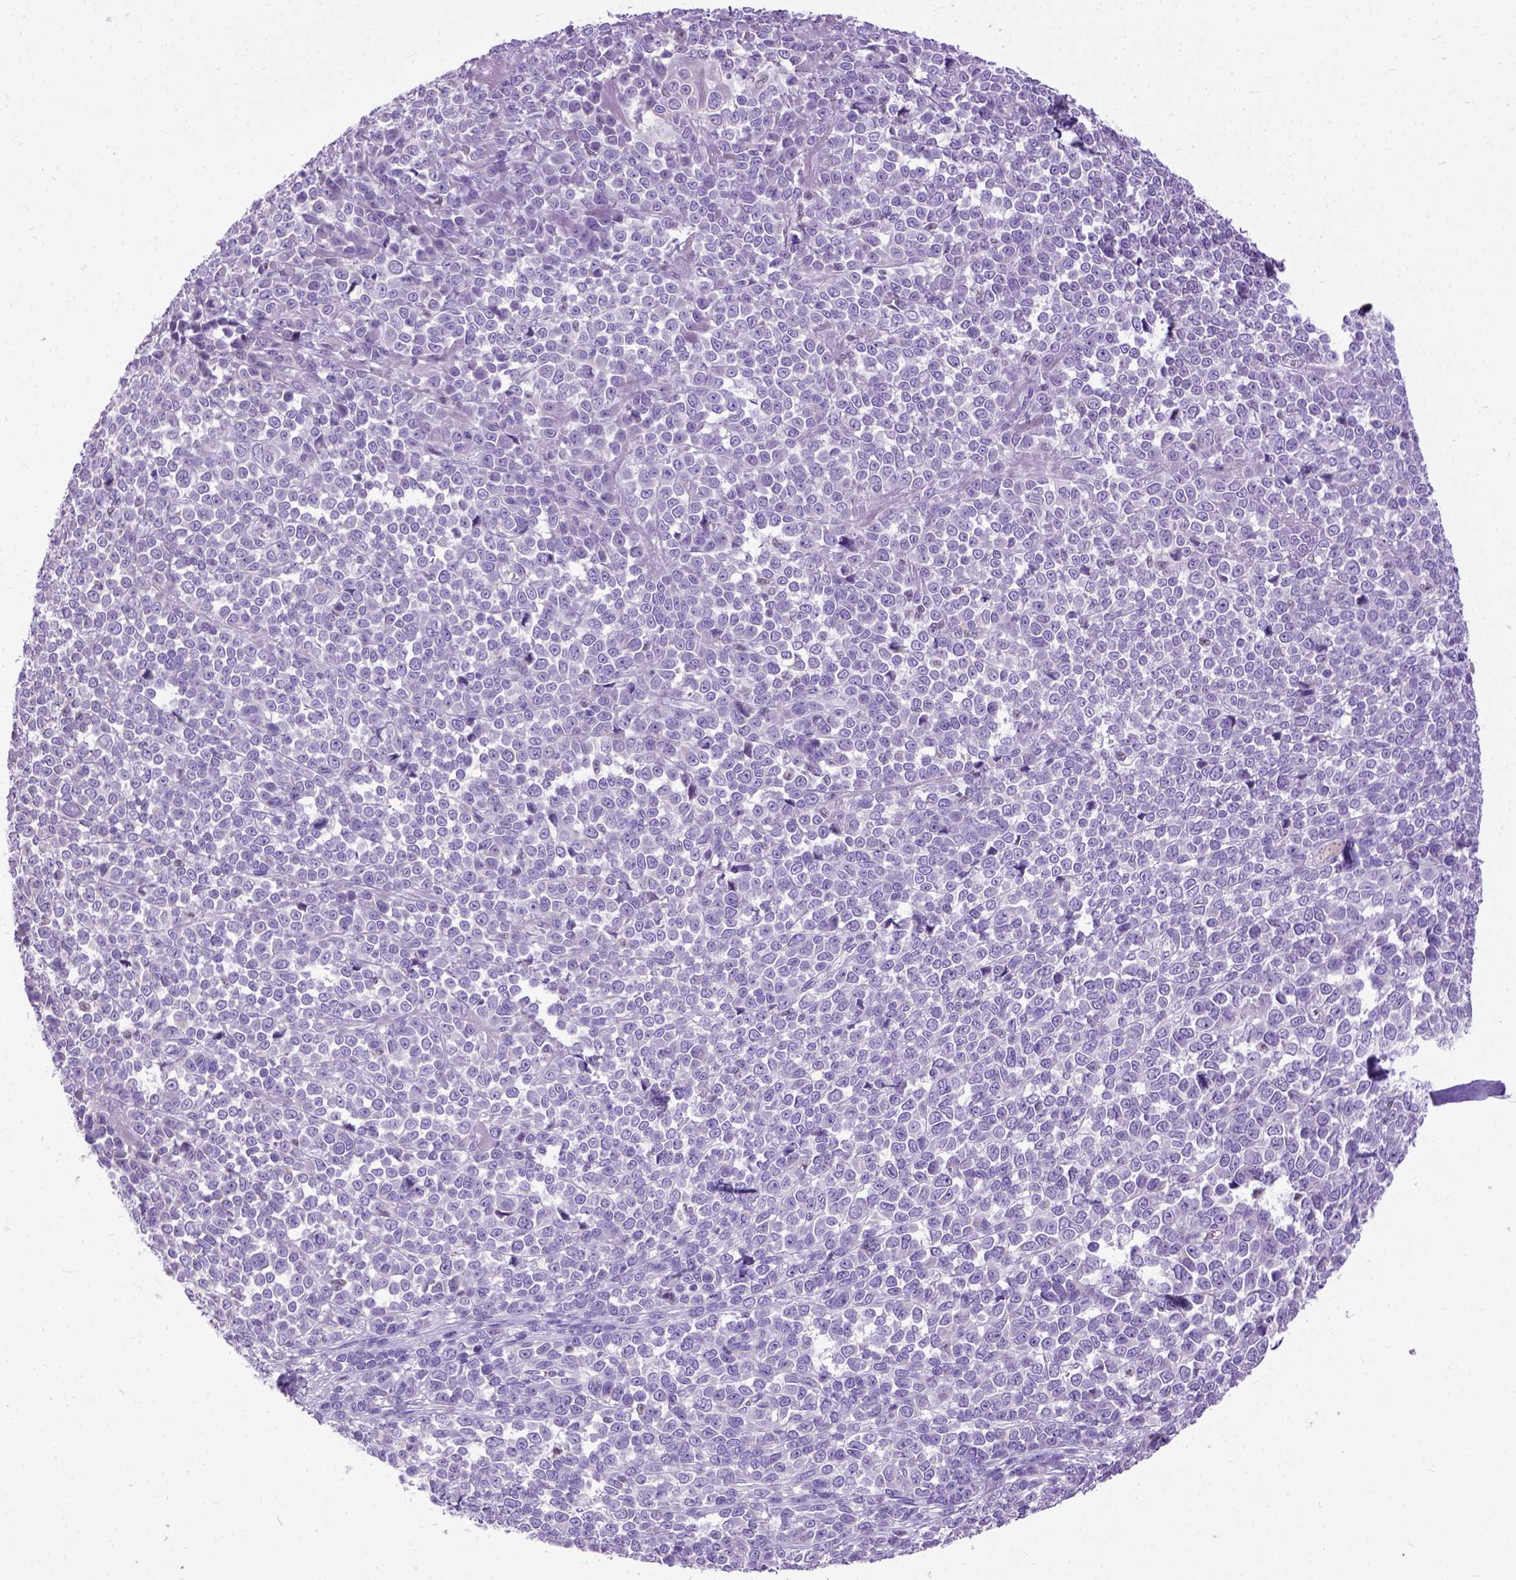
{"staining": {"intensity": "negative", "quantity": "none", "location": "none"}, "tissue": "melanoma", "cell_type": "Tumor cells", "image_type": "cancer", "snomed": [{"axis": "morphology", "description": "Malignant melanoma, NOS"}, {"axis": "topography", "description": "Skin"}], "caption": "Melanoma was stained to show a protein in brown. There is no significant positivity in tumor cells.", "gene": "CRB1", "patient": {"sex": "female", "age": 95}}